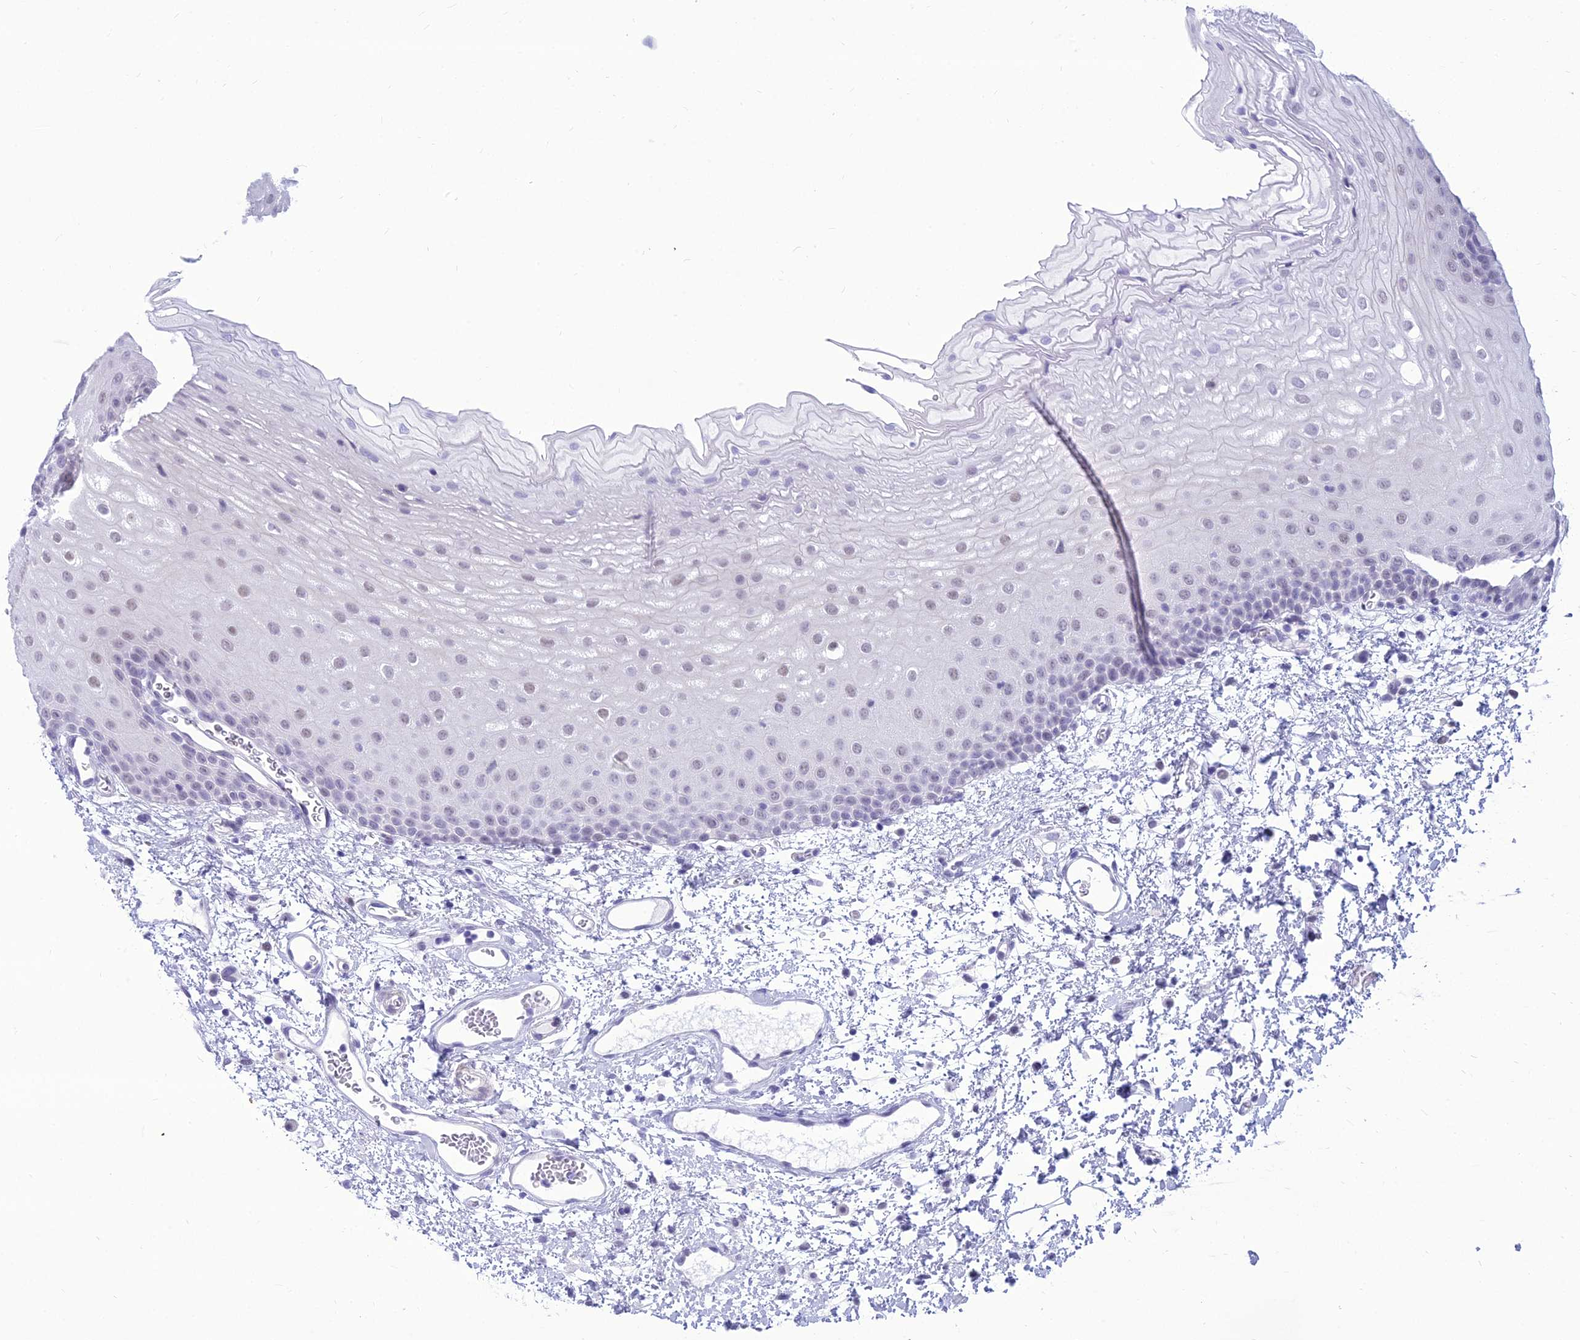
{"staining": {"intensity": "weak", "quantity": "<25%", "location": "nuclear"}, "tissue": "oral mucosa", "cell_type": "Squamous epithelial cells", "image_type": "normal", "snomed": [{"axis": "morphology", "description": "Normal tissue, NOS"}, {"axis": "topography", "description": "Oral tissue"}], "caption": "This is an IHC photomicrograph of benign human oral mucosa. There is no positivity in squamous epithelial cells.", "gene": "DHX40", "patient": {"sex": "female", "age": 70}}